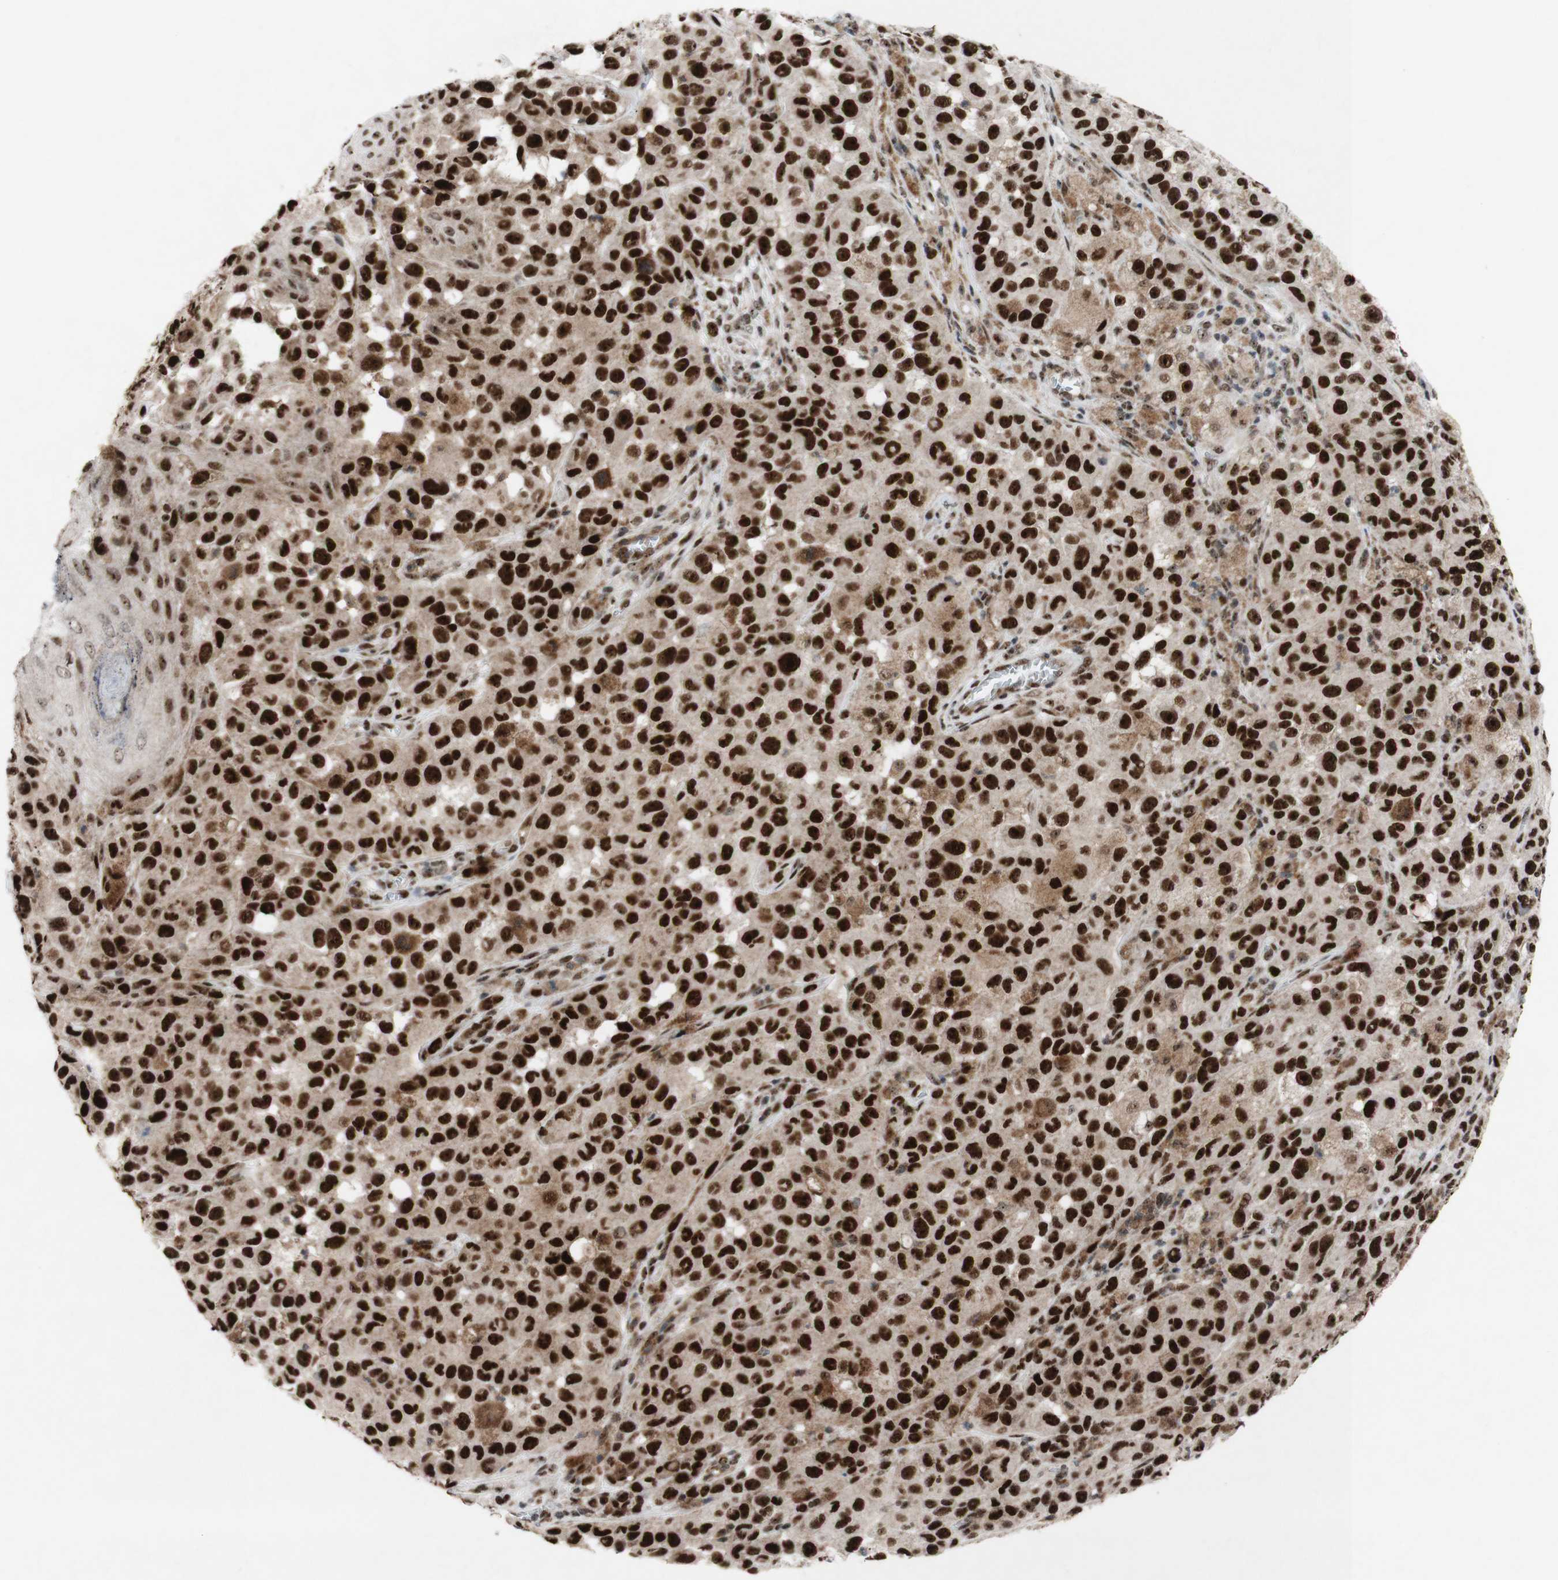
{"staining": {"intensity": "strong", "quantity": ">75%", "location": "nuclear"}, "tissue": "melanoma", "cell_type": "Tumor cells", "image_type": "cancer", "snomed": [{"axis": "morphology", "description": "Malignant melanoma, NOS"}, {"axis": "topography", "description": "Skin"}], "caption": "This is a micrograph of immunohistochemistry (IHC) staining of melanoma, which shows strong staining in the nuclear of tumor cells.", "gene": "POLR1A", "patient": {"sex": "male", "age": 96}}